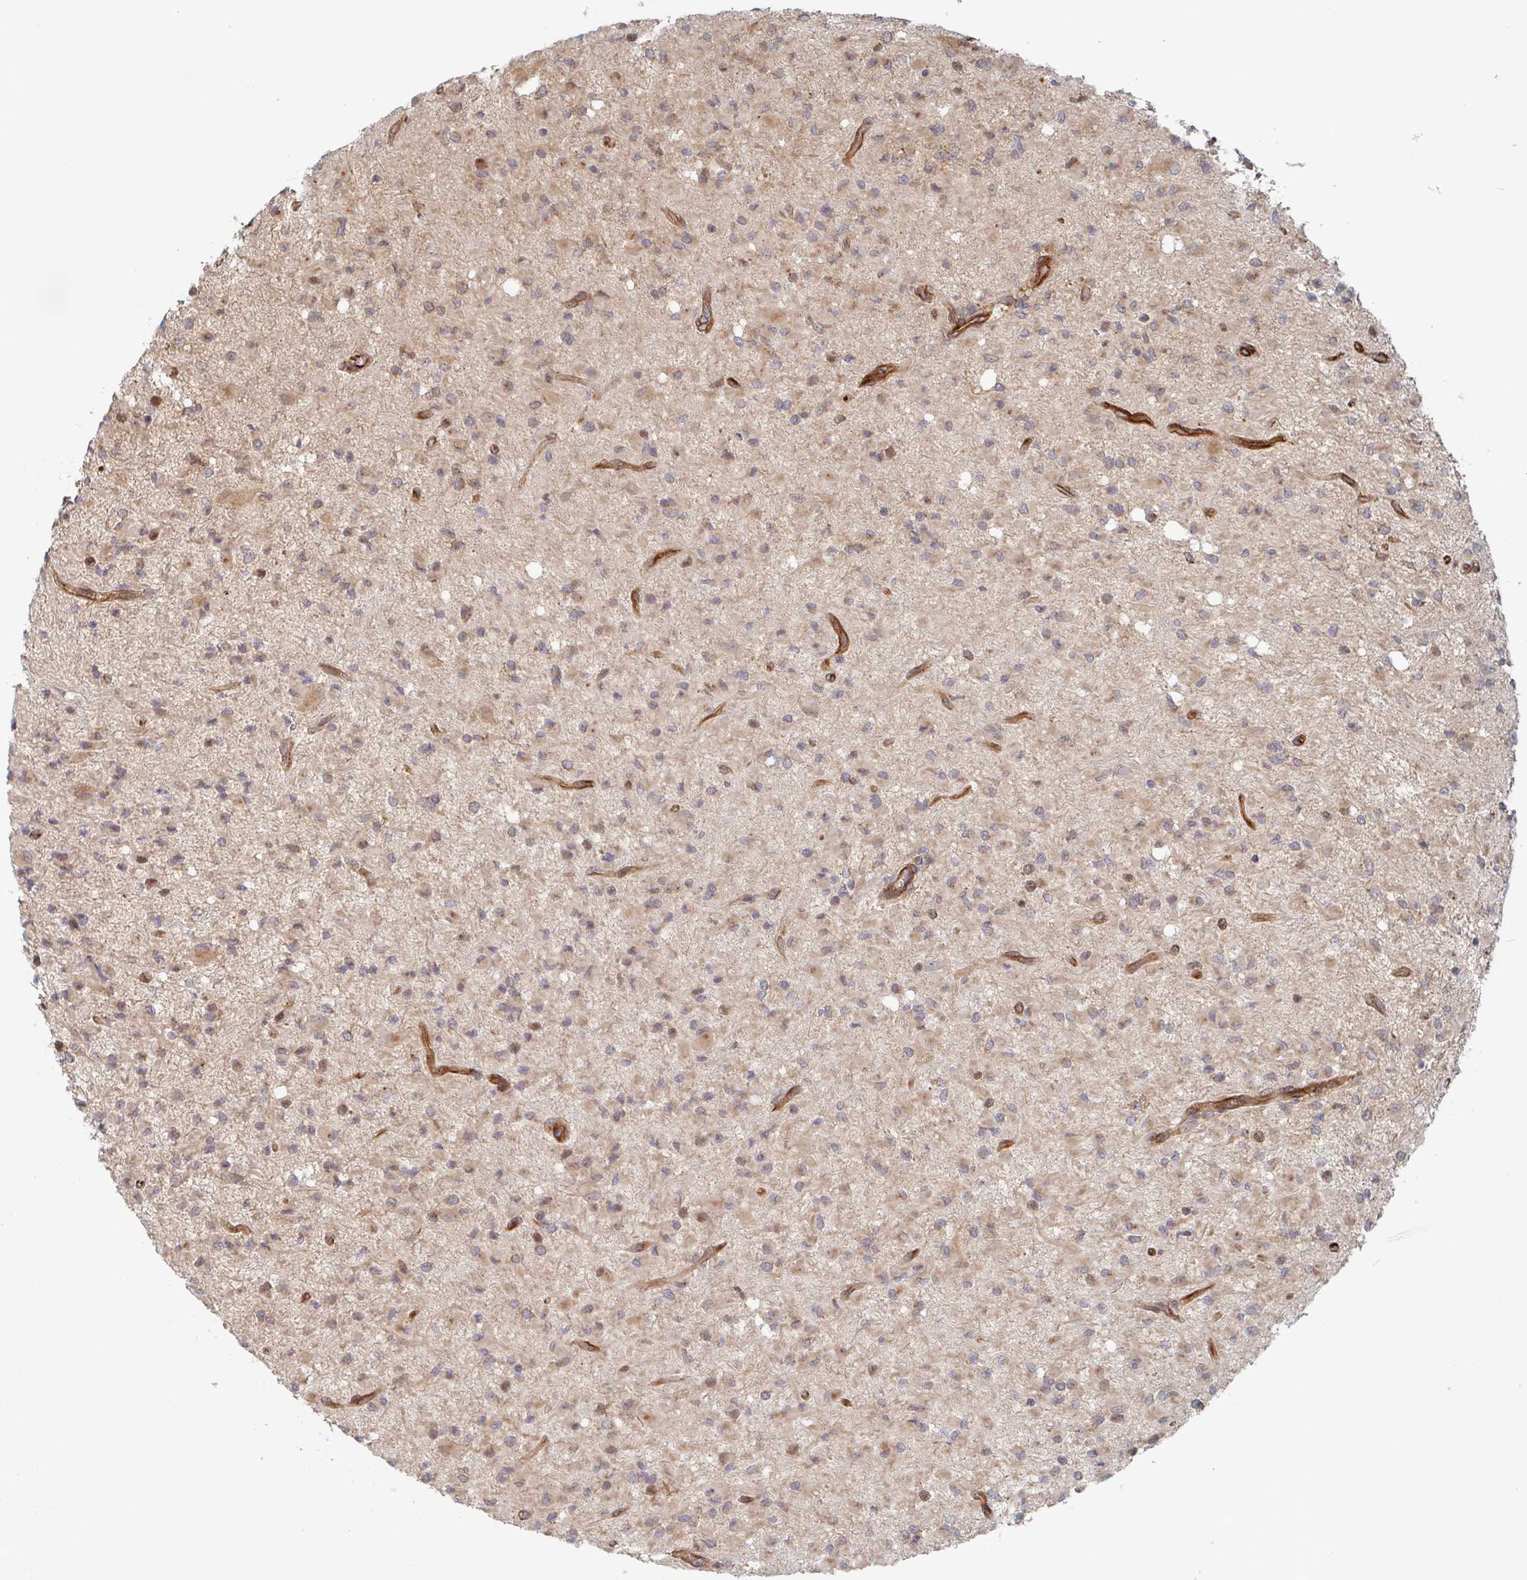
{"staining": {"intensity": "negative", "quantity": "none", "location": "none"}, "tissue": "glioma", "cell_type": "Tumor cells", "image_type": "cancer", "snomed": [{"axis": "morphology", "description": "Glioma, malignant, Low grade"}, {"axis": "topography", "description": "Brain"}], "caption": "IHC of glioma shows no expression in tumor cells. (Brightfield microscopy of DAB immunohistochemistry (IHC) at high magnification).", "gene": "DVL3", "patient": {"sex": "female", "age": 33}}